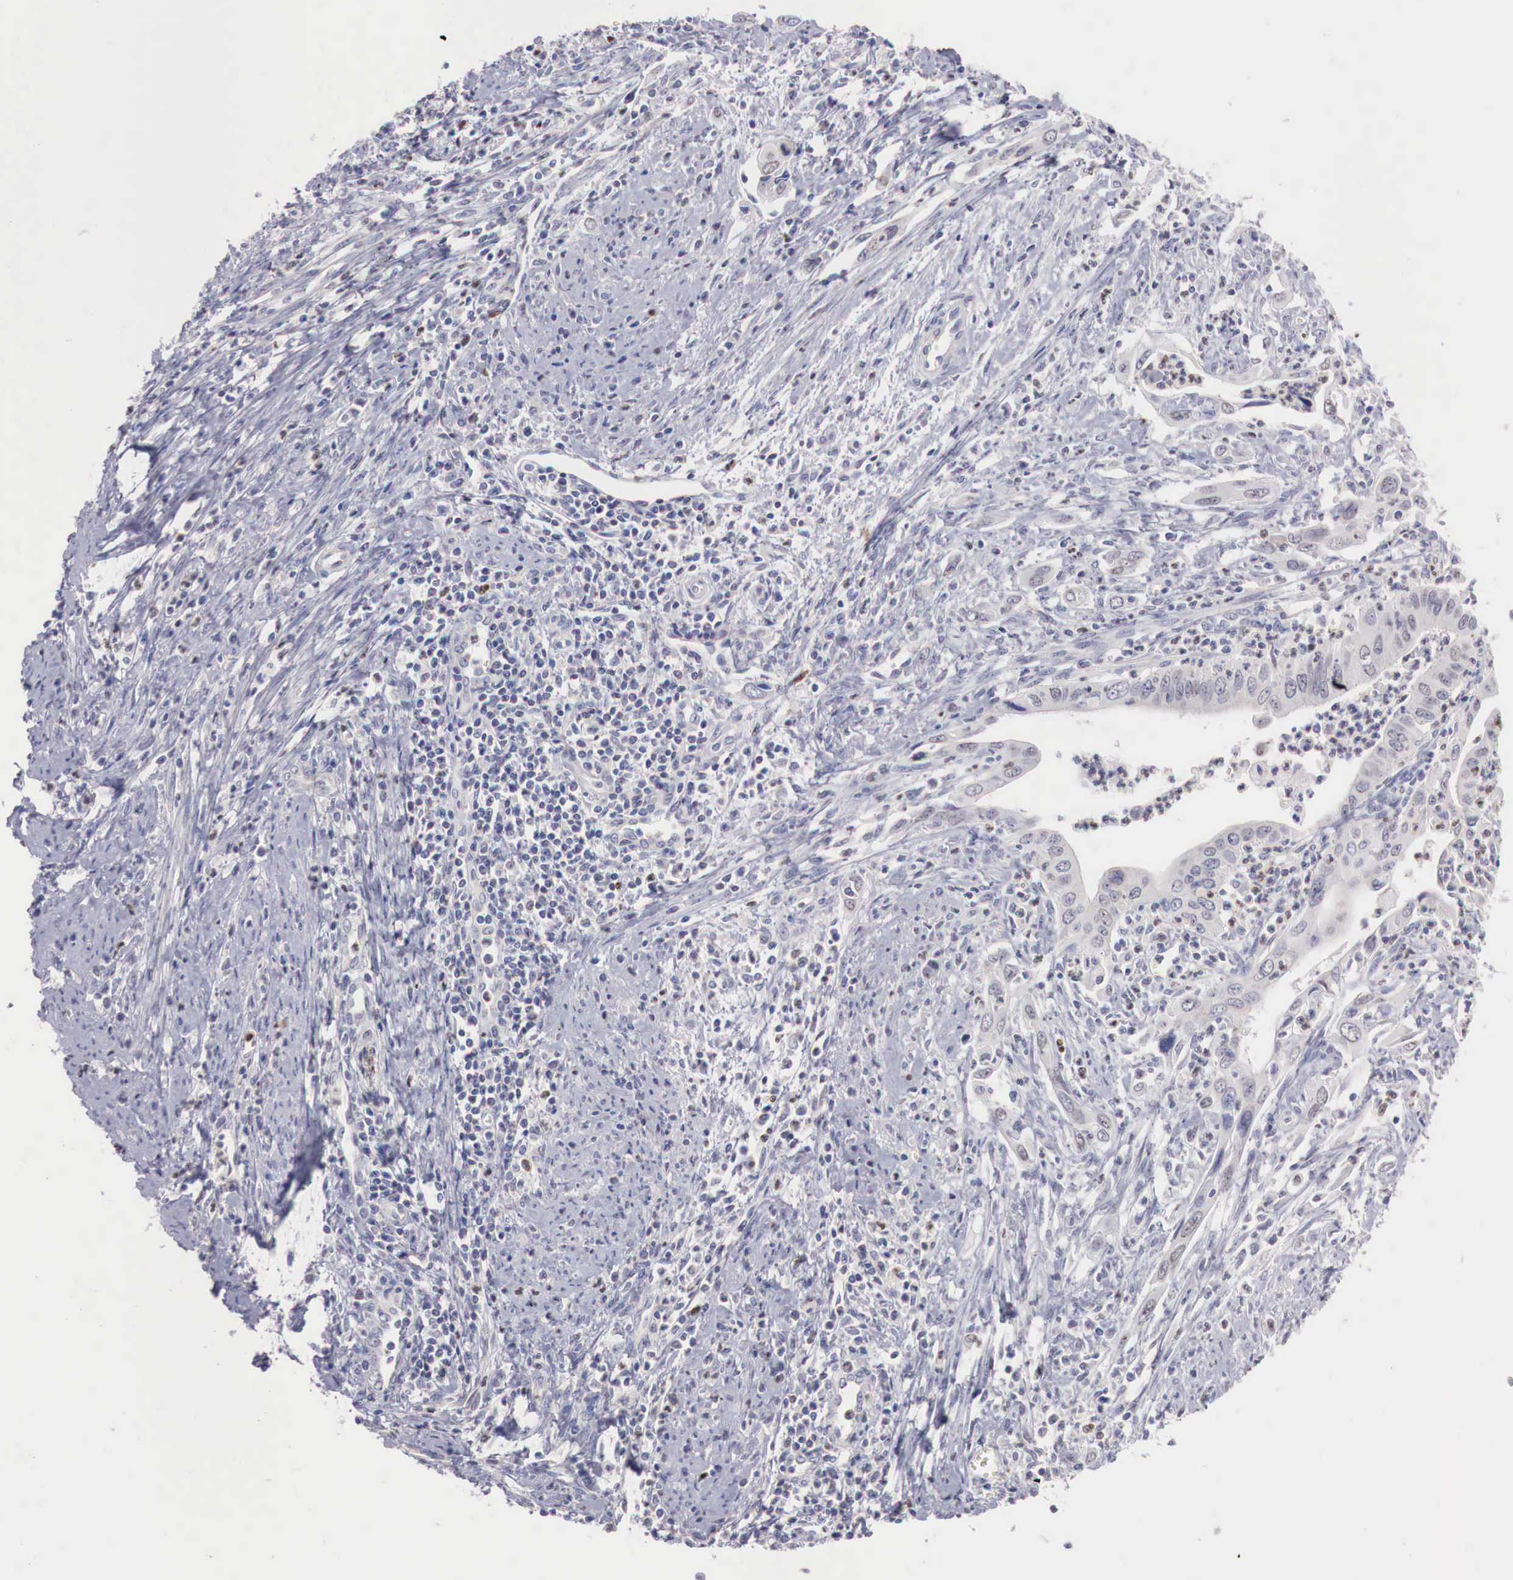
{"staining": {"intensity": "negative", "quantity": "none", "location": "none"}, "tissue": "cervical cancer", "cell_type": "Tumor cells", "image_type": "cancer", "snomed": [{"axis": "morphology", "description": "Normal tissue, NOS"}, {"axis": "morphology", "description": "Adenocarcinoma, NOS"}, {"axis": "topography", "description": "Cervix"}], "caption": "Adenocarcinoma (cervical) was stained to show a protein in brown. There is no significant positivity in tumor cells. Brightfield microscopy of IHC stained with DAB (brown) and hematoxylin (blue), captured at high magnification.", "gene": "TRIM13", "patient": {"sex": "female", "age": 34}}